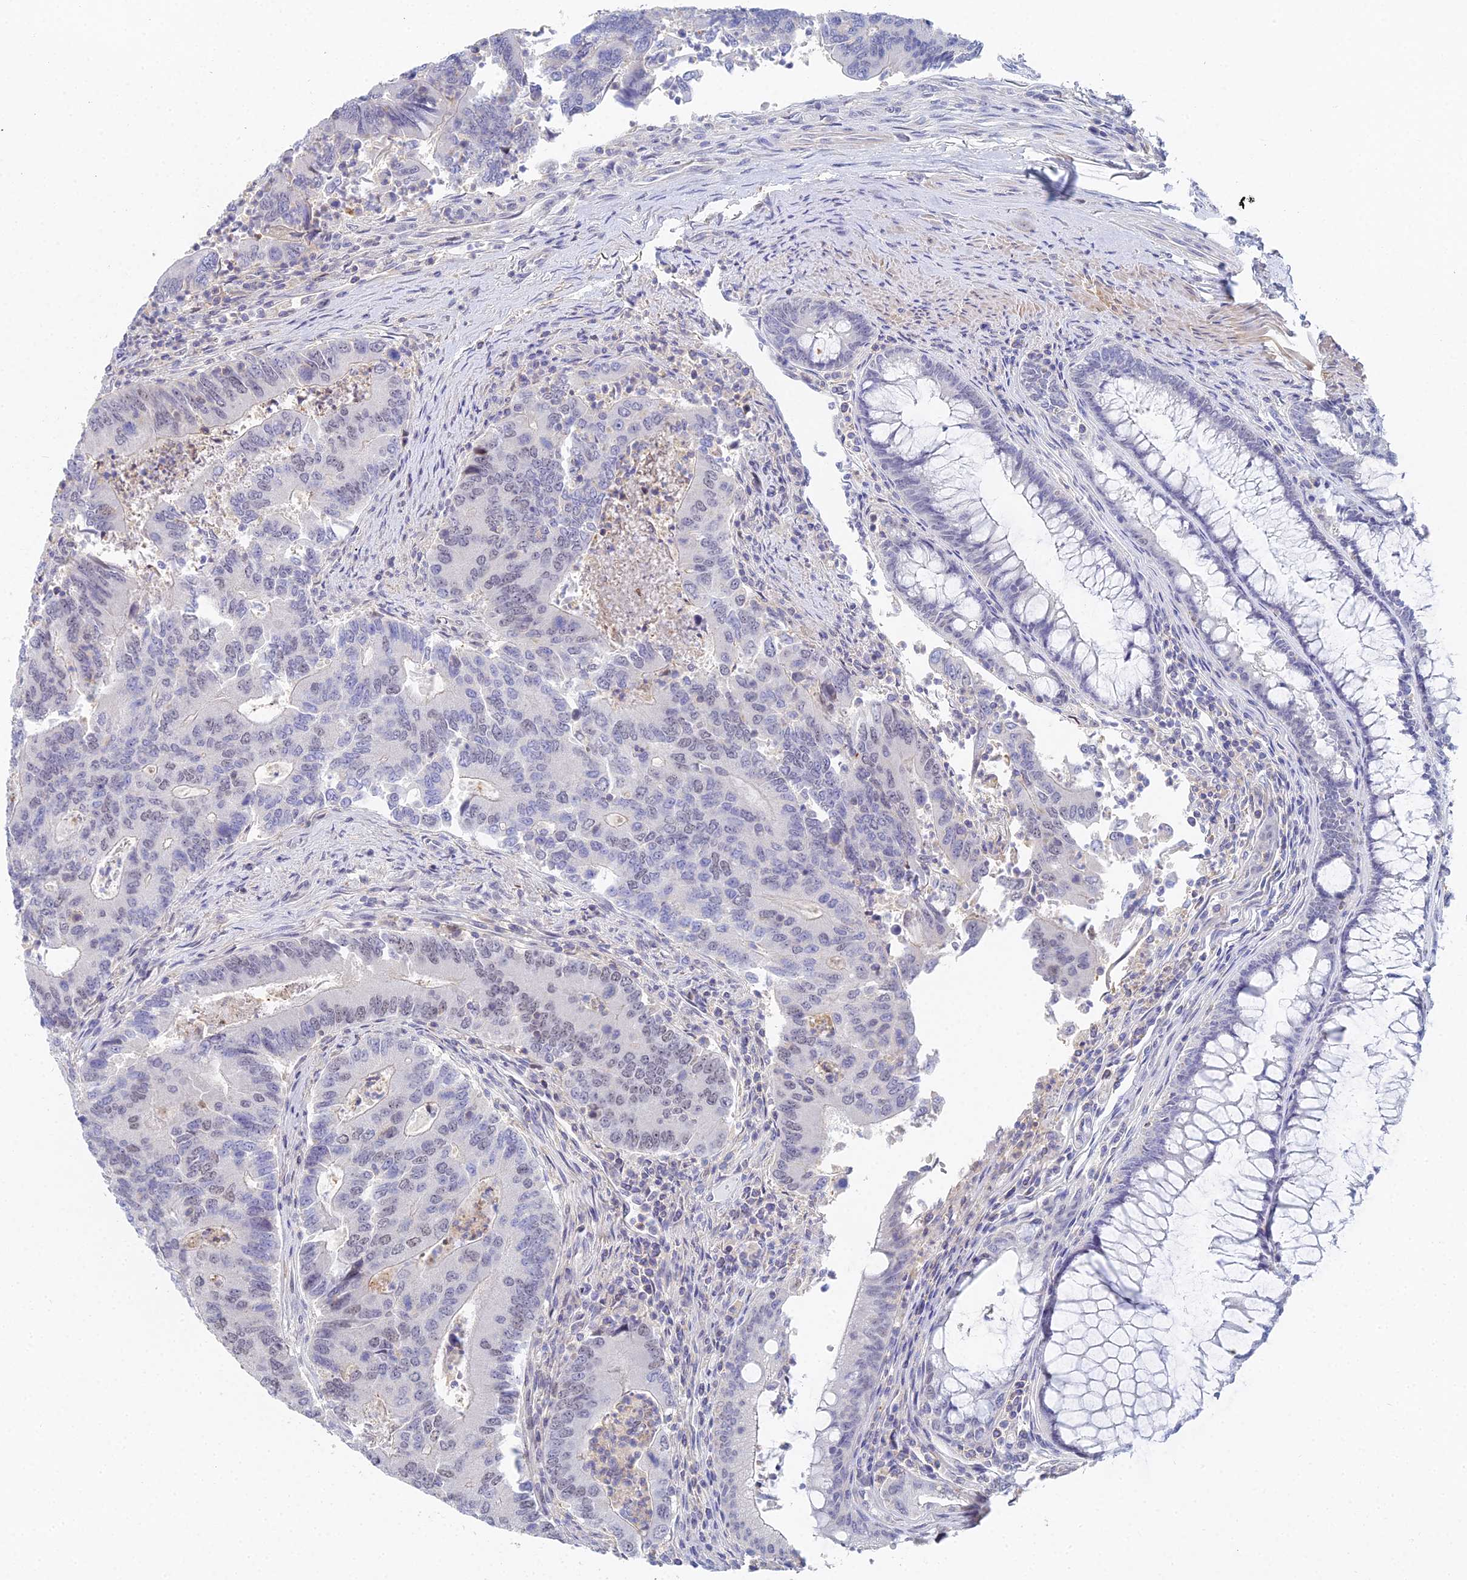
{"staining": {"intensity": "negative", "quantity": "none", "location": "none"}, "tissue": "colorectal cancer", "cell_type": "Tumor cells", "image_type": "cancer", "snomed": [{"axis": "morphology", "description": "Adenocarcinoma, NOS"}, {"axis": "topography", "description": "Colon"}], "caption": "The histopathology image shows no staining of tumor cells in colorectal cancer.", "gene": "MCM2", "patient": {"sex": "female", "age": 67}}